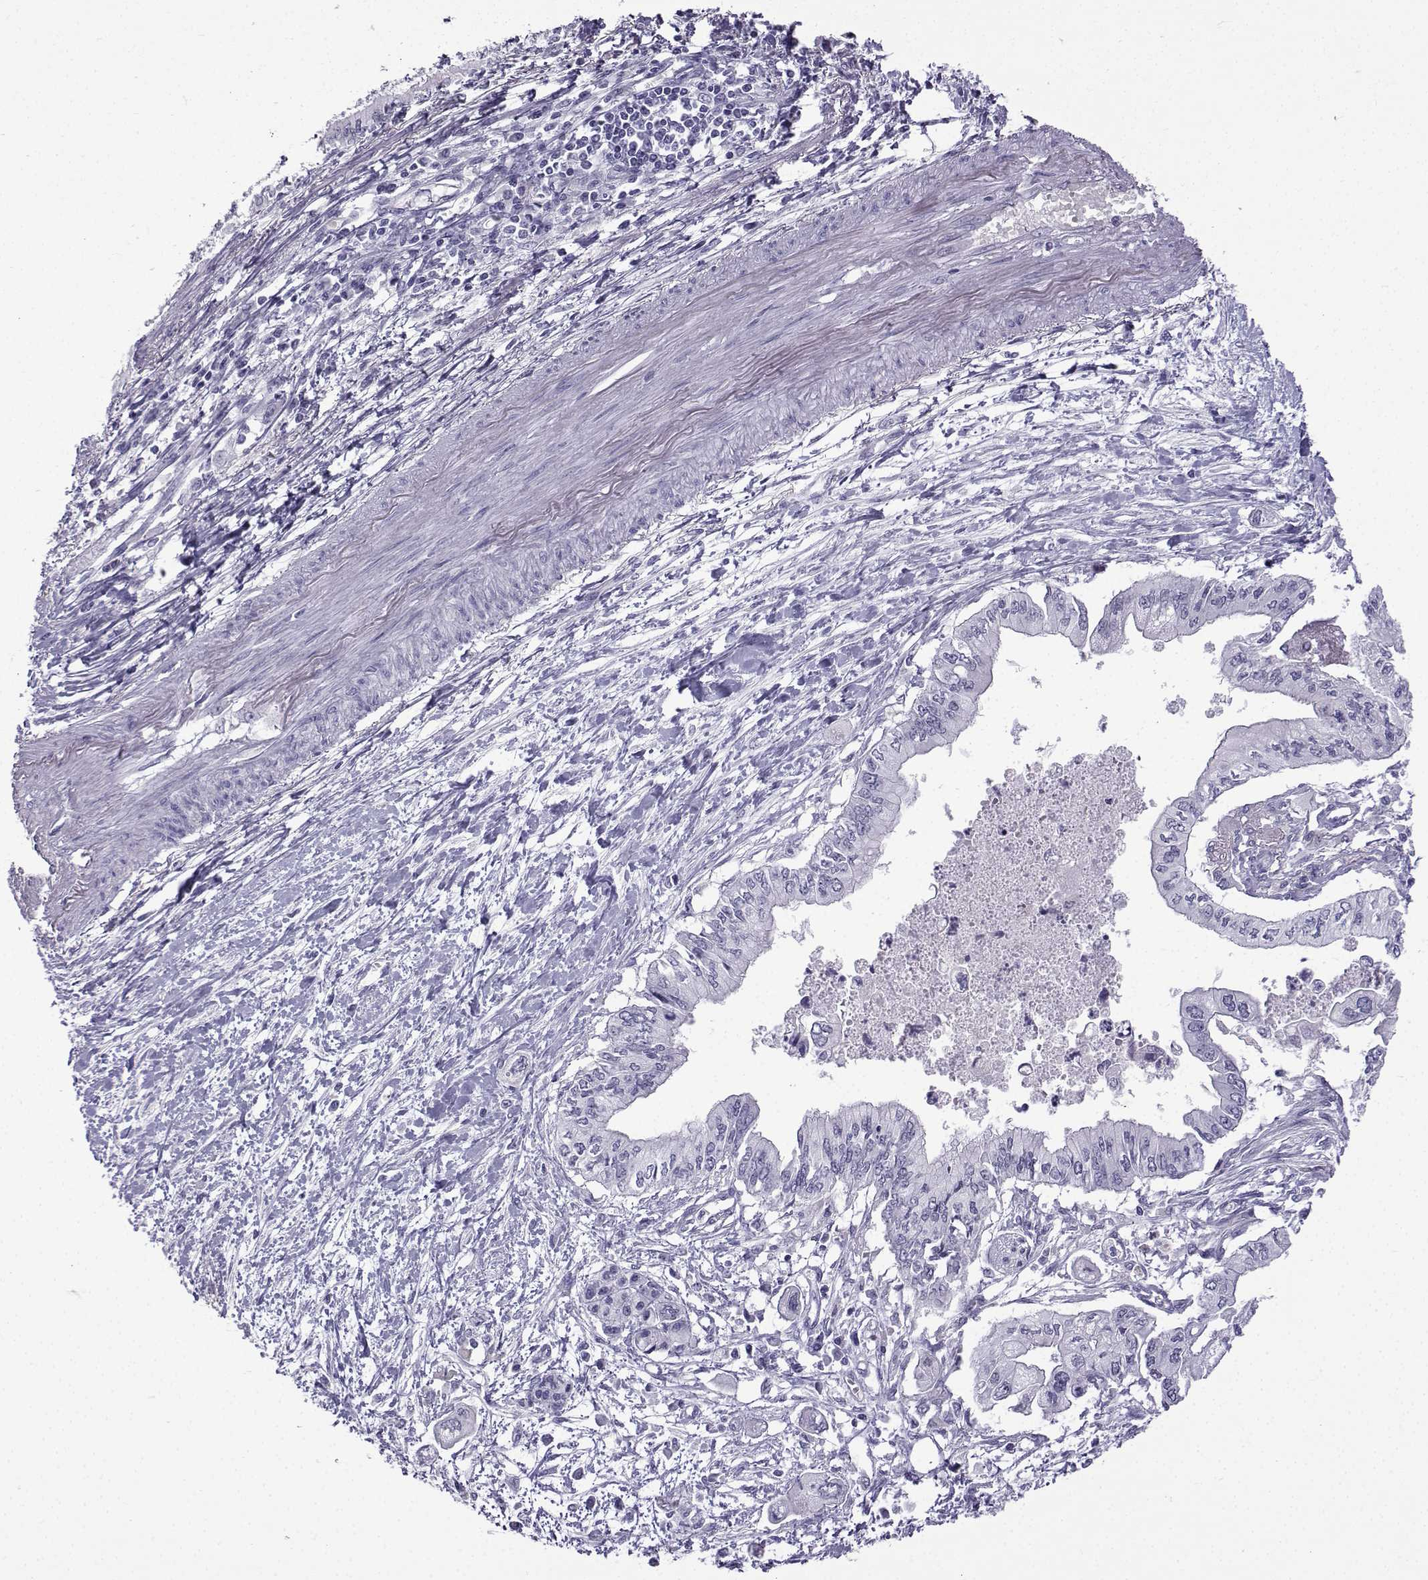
{"staining": {"intensity": "negative", "quantity": "none", "location": "none"}, "tissue": "pancreatic cancer", "cell_type": "Tumor cells", "image_type": "cancer", "snomed": [{"axis": "morphology", "description": "Adenocarcinoma, NOS"}, {"axis": "topography", "description": "Pancreas"}], "caption": "Protein analysis of pancreatic cancer shows no significant positivity in tumor cells.", "gene": "CFAP53", "patient": {"sex": "female", "age": 61}}